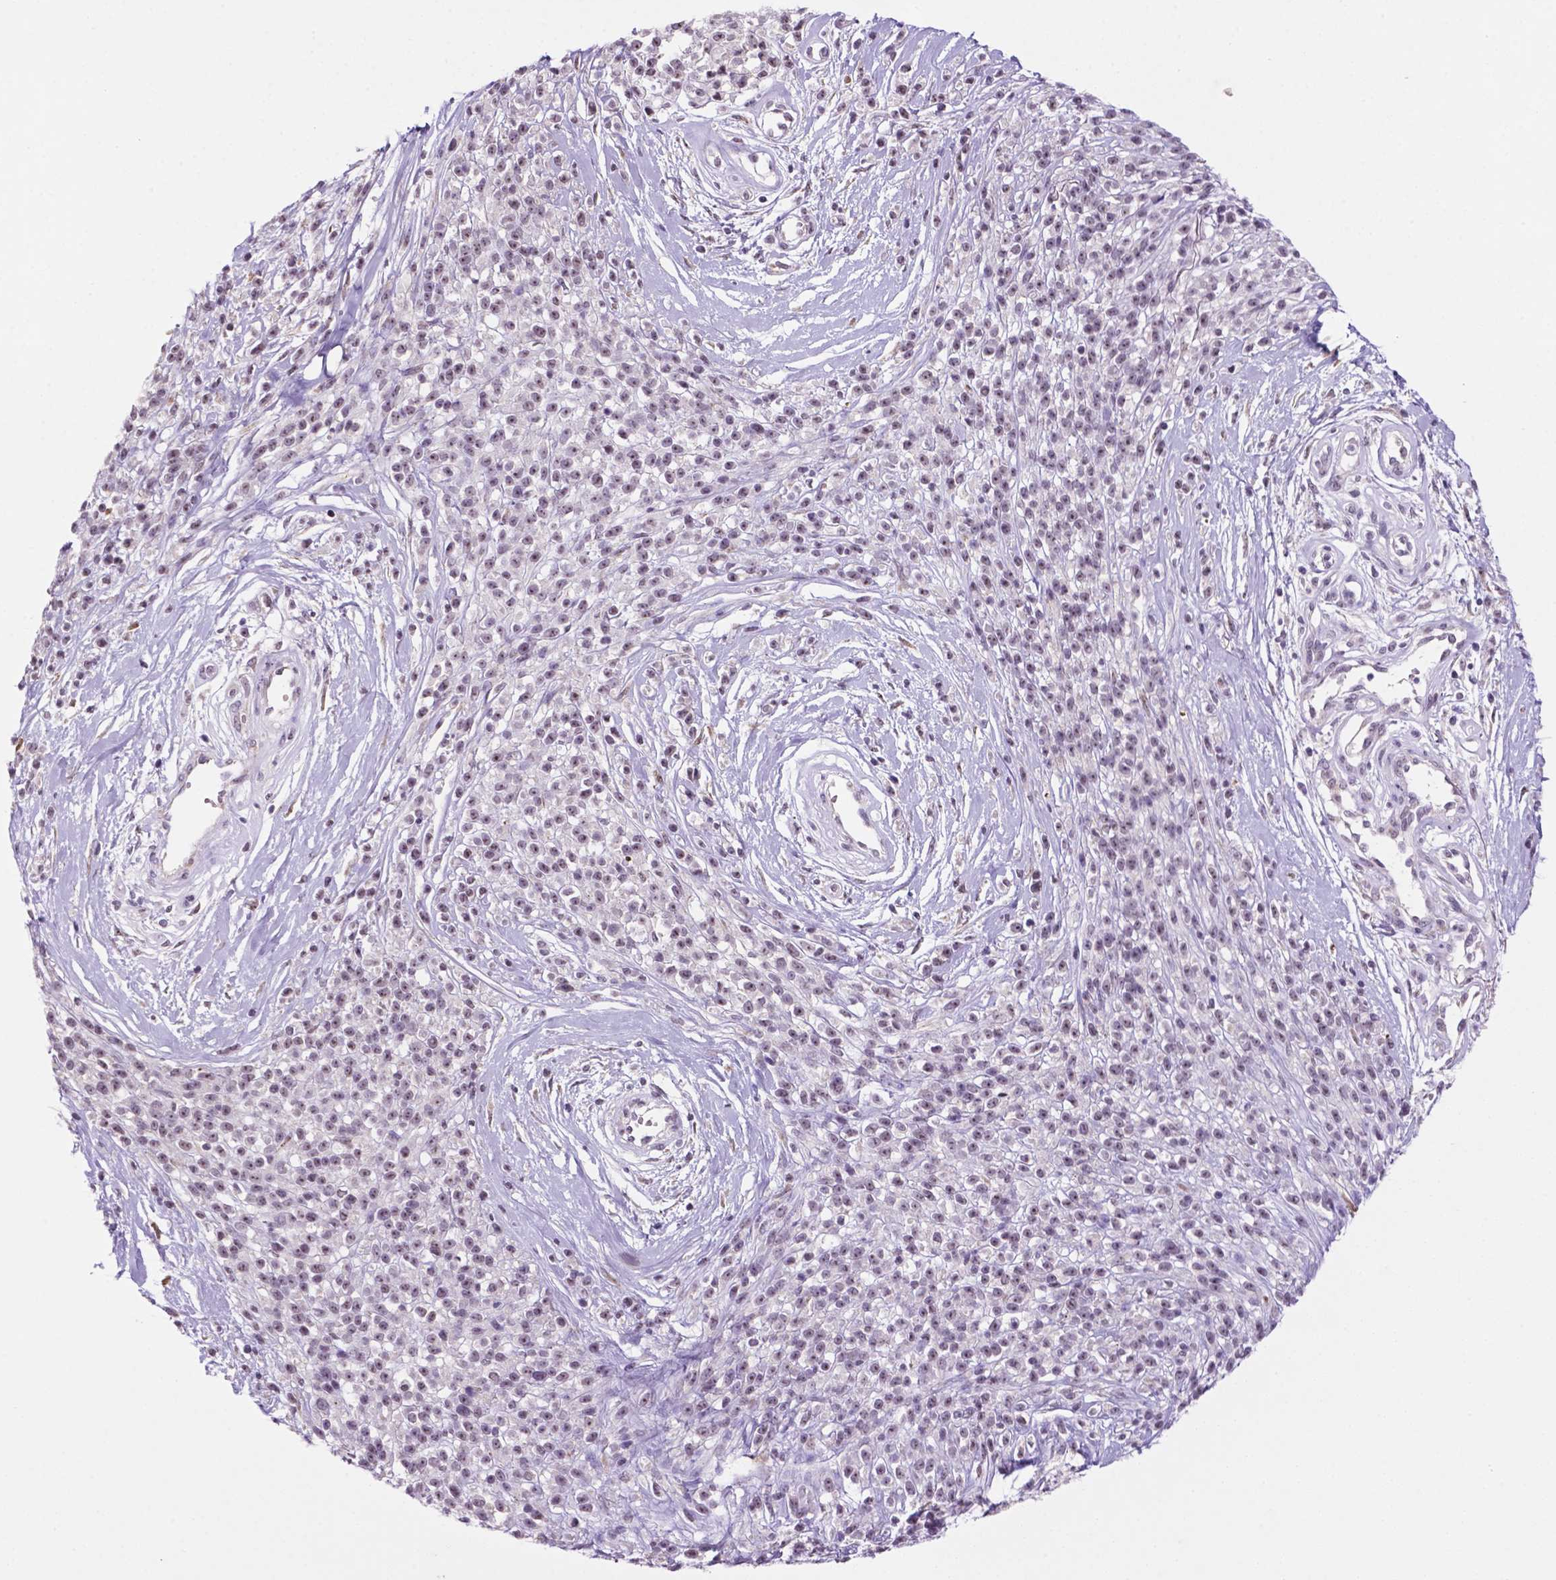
{"staining": {"intensity": "weak", "quantity": ">75%", "location": "nuclear"}, "tissue": "melanoma", "cell_type": "Tumor cells", "image_type": "cancer", "snomed": [{"axis": "morphology", "description": "Malignant melanoma, NOS"}, {"axis": "topography", "description": "Skin"}, {"axis": "topography", "description": "Skin of trunk"}], "caption": "A high-resolution image shows immunohistochemistry (IHC) staining of malignant melanoma, which reveals weak nuclear positivity in about >75% of tumor cells.", "gene": "C18orf21", "patient": {"sex": "male", "age": 74}}